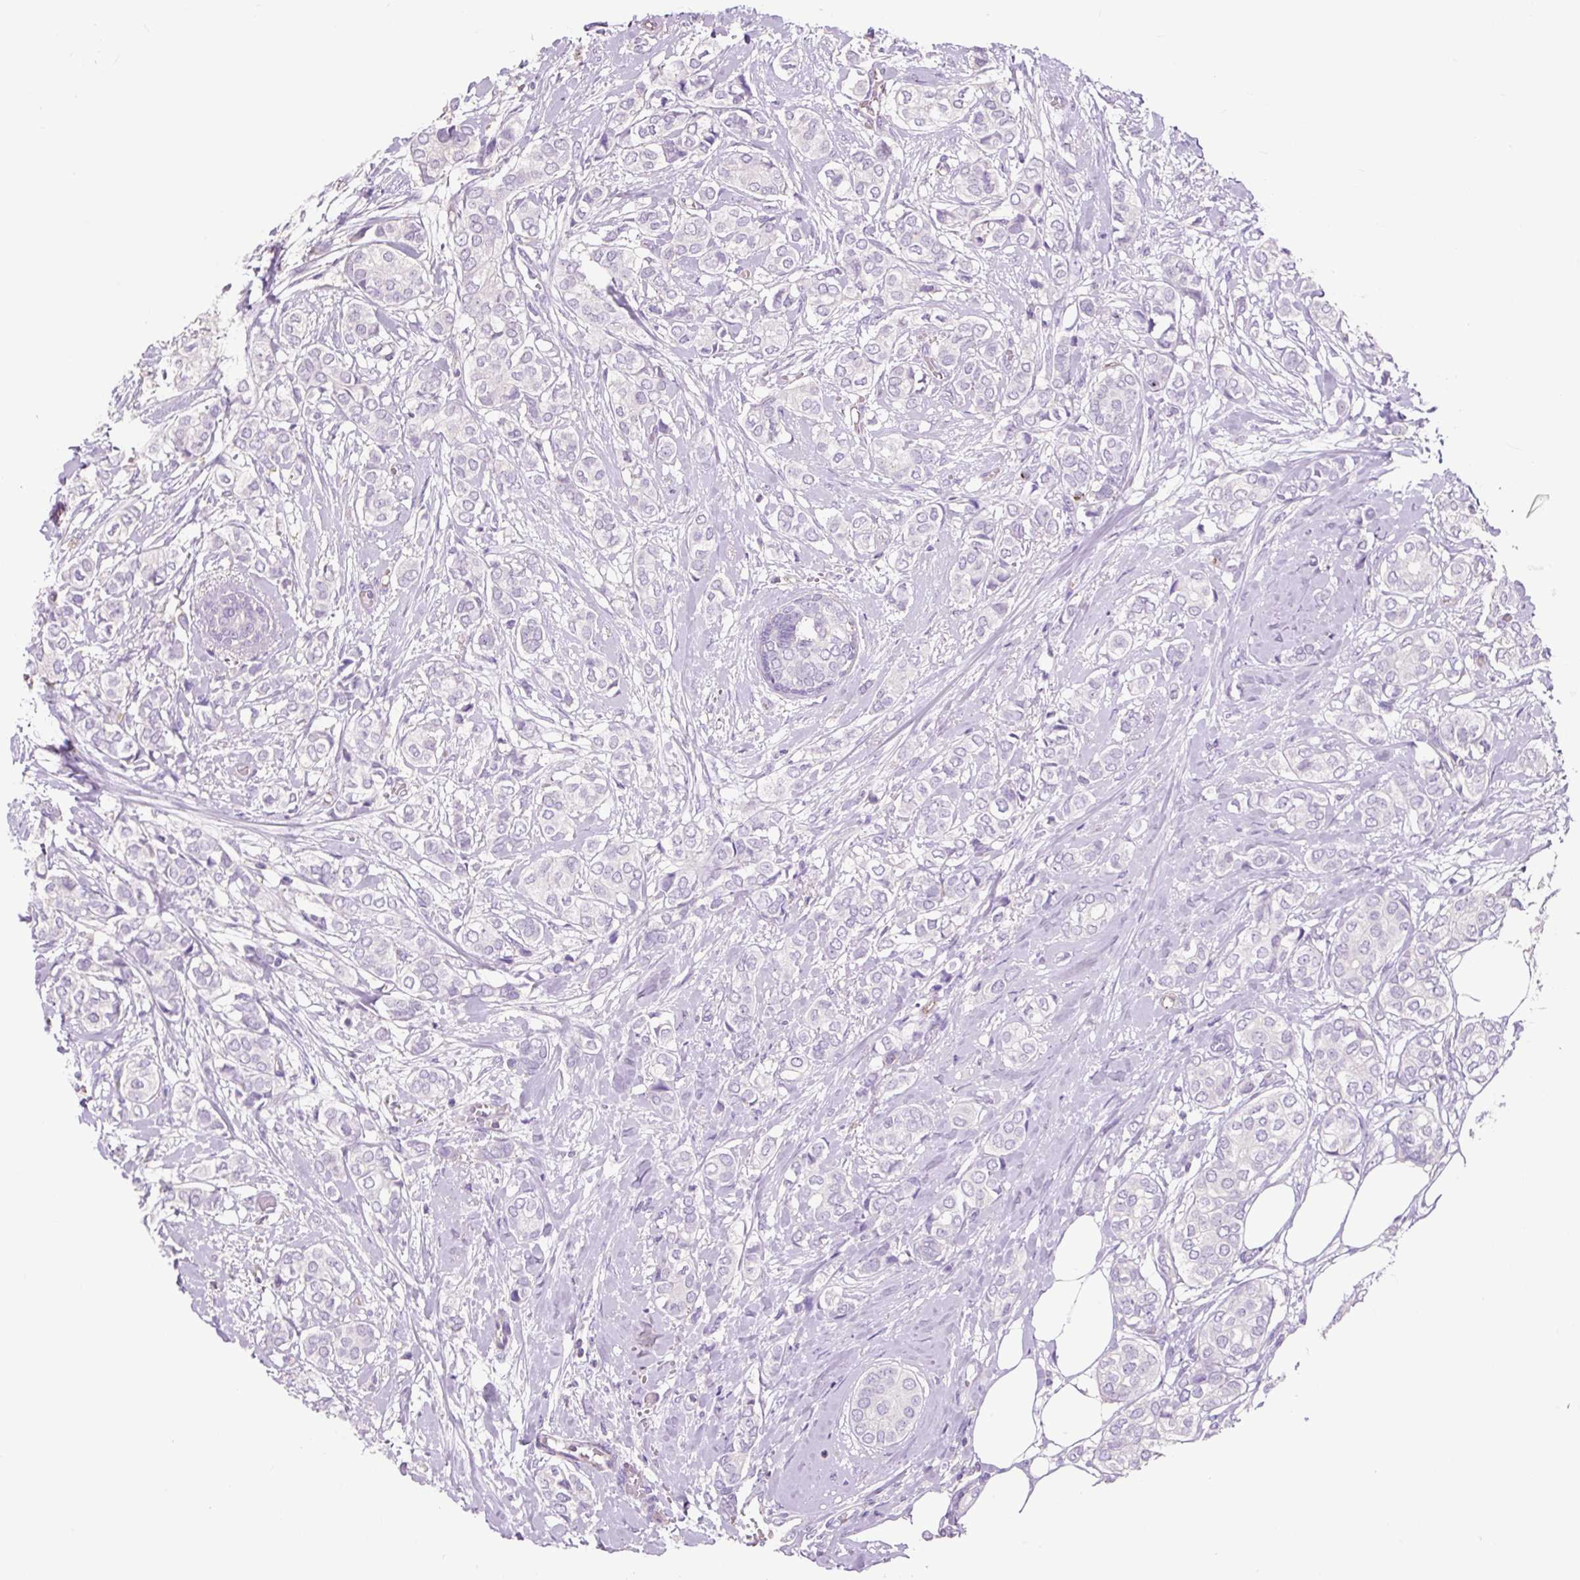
{"staining": {"intensity": "negative", "quantity": "none", "location": "none"}, "tissue": "breast cancer", "cell_type": "Tumor cells", "image_type": "cancer", "snomed": [{"axis": "morphology", "description": "Duct carcinoma"}, {"axis": "topography", "description": "Breast"}], "caption": "High magnification brightfield microscopy of breast cancer (invasive ductal carcinoma) stained with DAB (brown) and counterstained with hematoxylin (blue): tumor cells show no significant staining.", "gene": "OR10A7", "patient": {"sex": "female", "age": 73}}